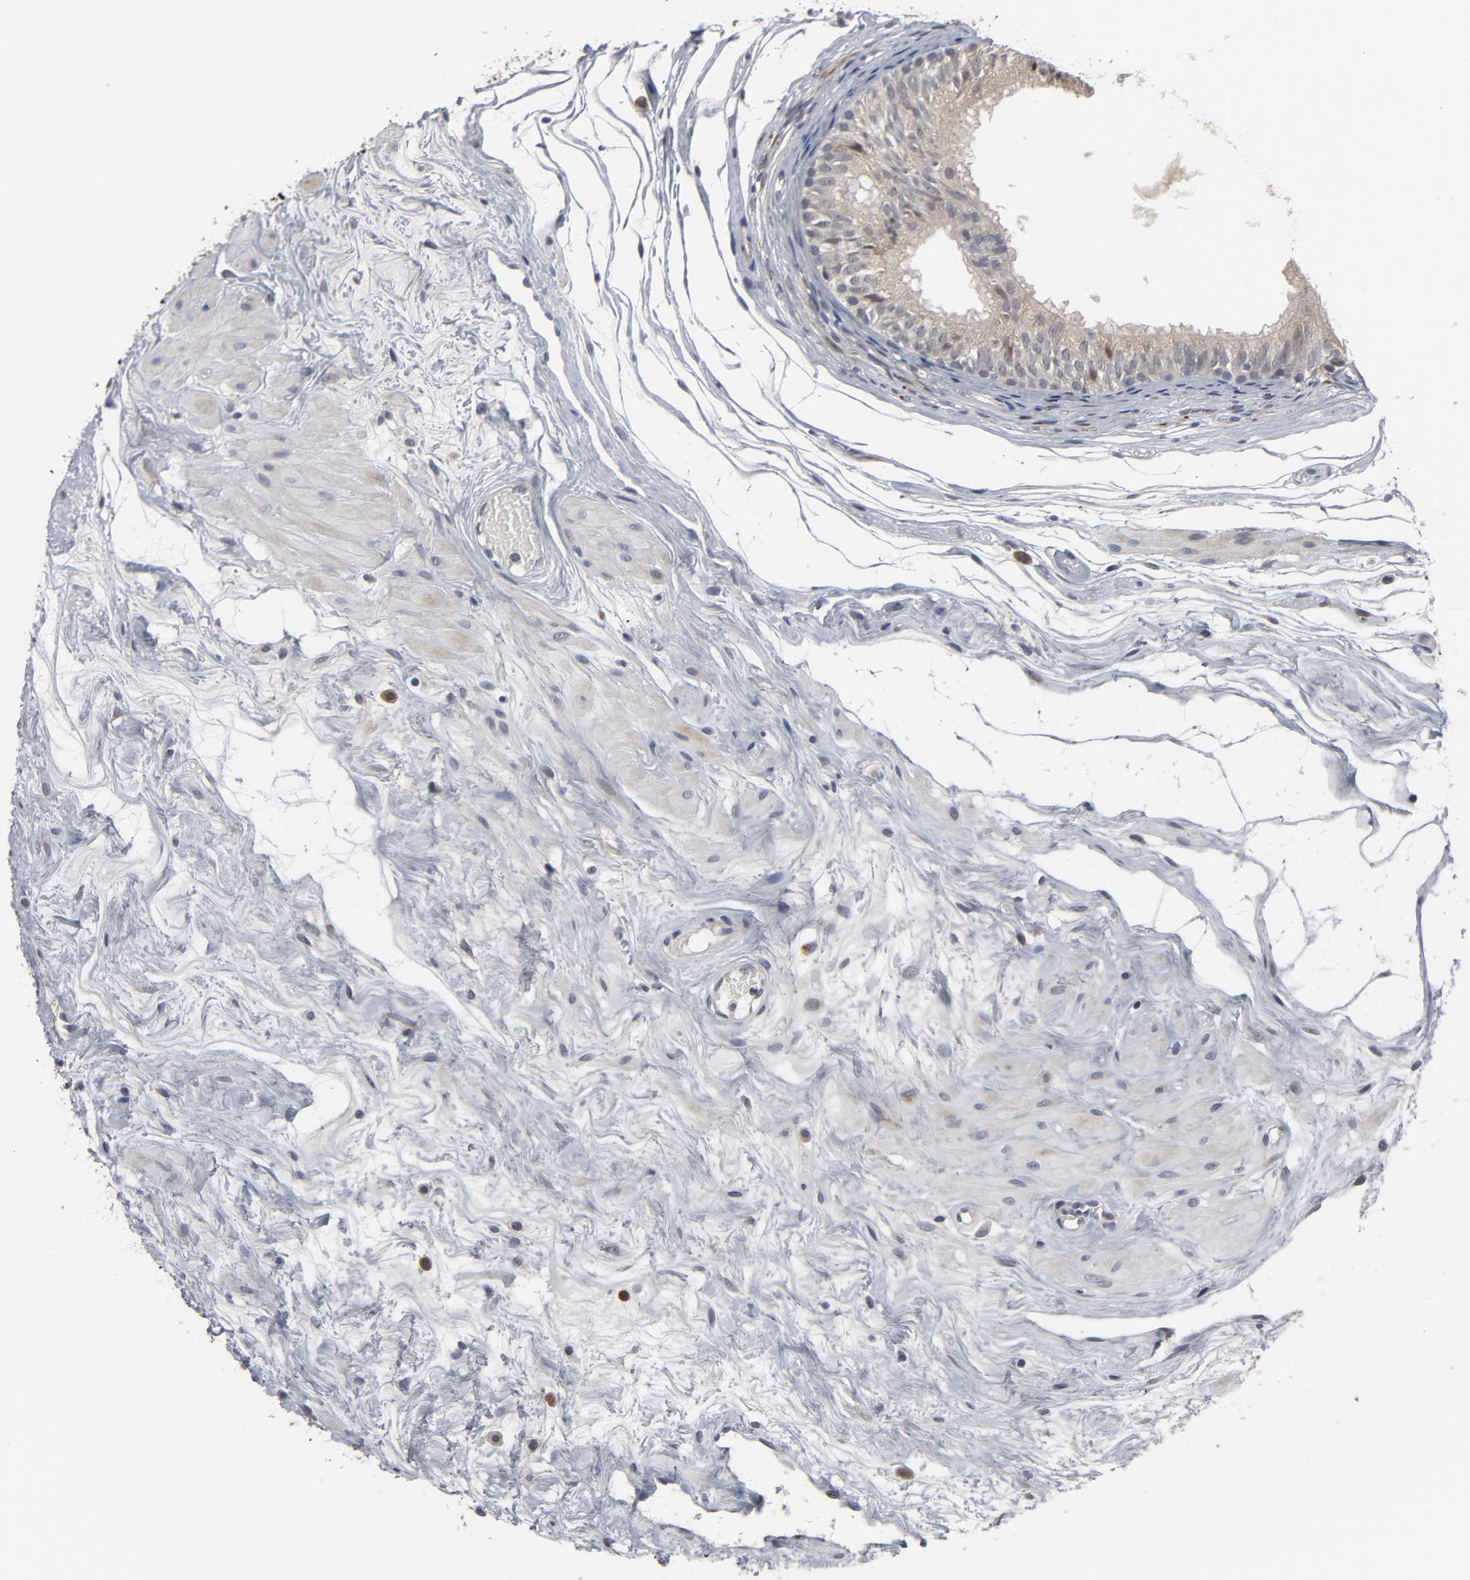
{"staining": {"intensity": "strong", "quantity": ">75%", "location": "cytoplasmic/membranous,nuclear"}, "tissue": "epididymis", "cell_type": "Glandular cells", "image_type": "normal", "snomed": [{"axis": "morphology", "description": "Normal tissue, NOS"}, {"axis": "morphology", "description": "Atrophy, NOS"}, {"axis": "topography", "description": "Testis"}, {"axis": "topography", "description": "Epididymis"}], "caption": "There is high levels of strong cytoplasmic/membranous,nuclear positivity in glandular cells of unremarkable epididymis, as demonstrated by immunohistochemical staining (brown color).", "gene": "HNF4A", "patient": {"sex": "male", "age": 18}}